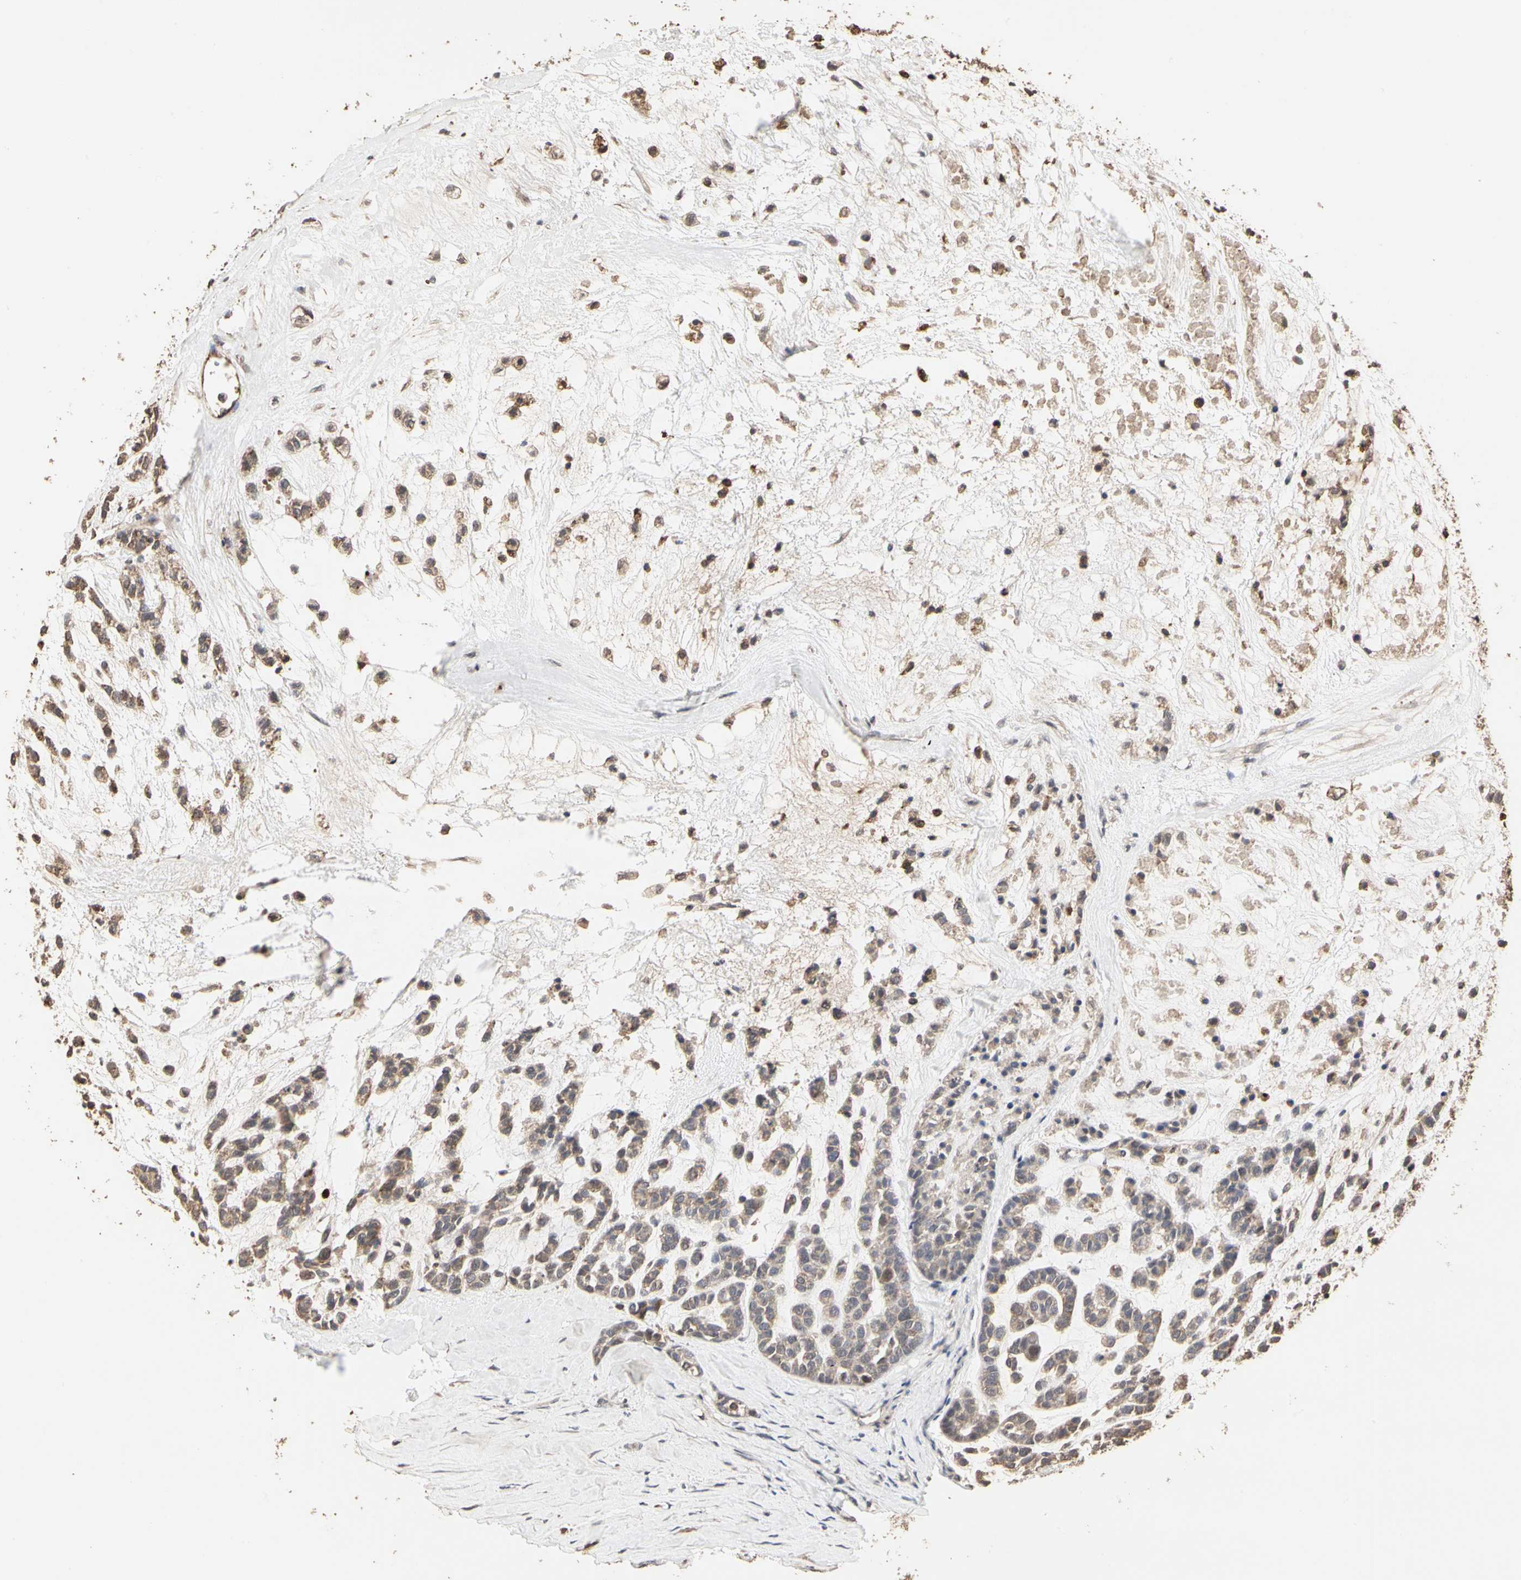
{"staining": {"intensity": "moderate", "quantity": ">75%", "location": "cytoplasmic/membranous"}, "tissue": "head and neck cancer", "cell_type": "Tumor cells", "image_type": "cancer", "snomed": [{"axis": "morphology", "description": "Adenocarcinoma, NOS"}, {"axis": "morphology", "description": "Adenoma, NOS"}, {"axis": "topography", "description": "Head-Neck"}], "caption": "IHC (DAB (3,3'-diaminobenzidine)) staining of human head and neck adenoma reveals moderate cytoplasmic/membranous protein positivity in approximately >75% of tumor cells.", "gene": "TAOK1", "patient": {"sex": "female", "age": 55}}